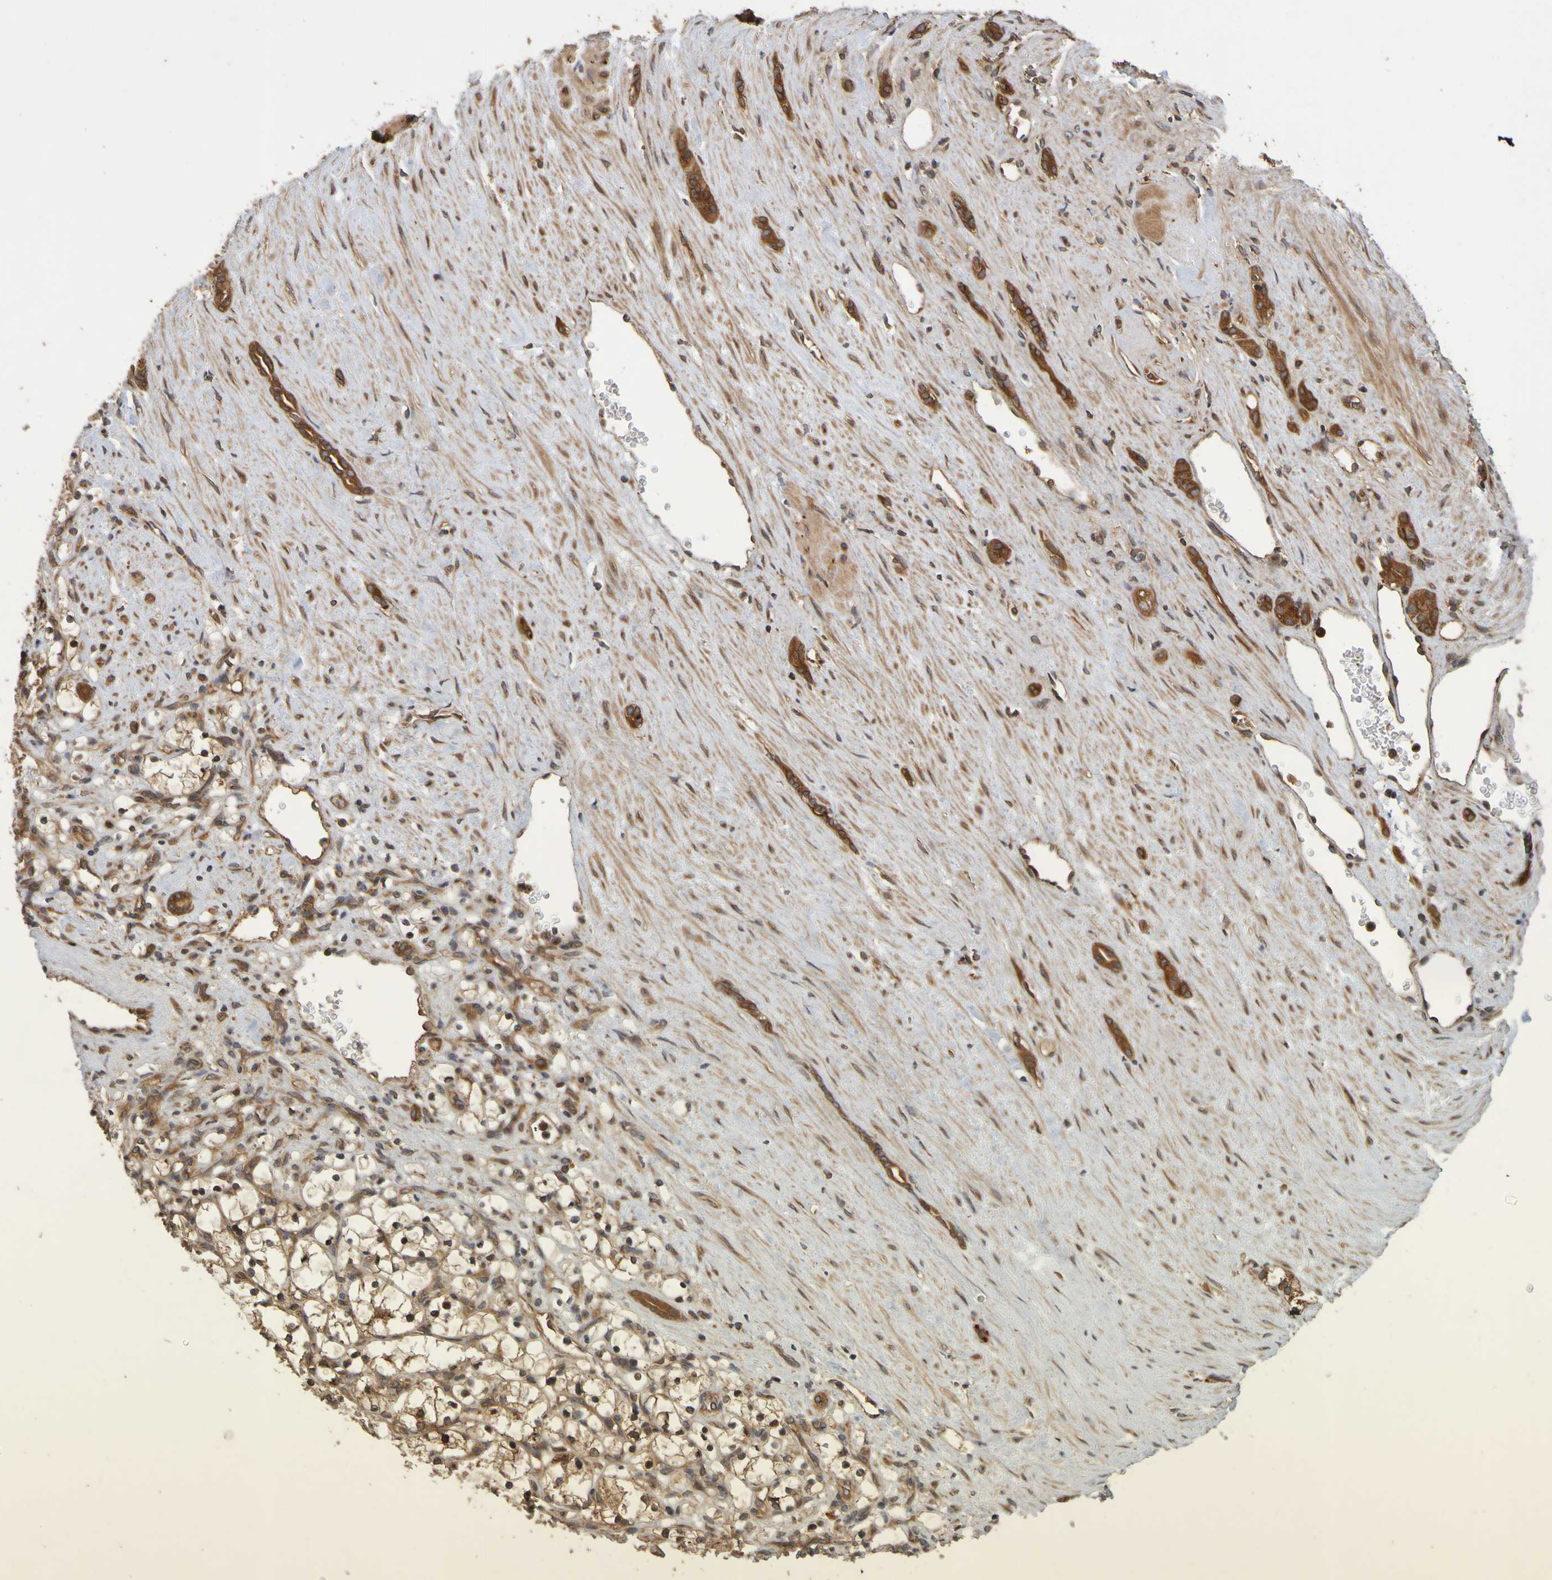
{"staining": {"intensity": "moderate", "quantity": ">75%", "location": "cytoplasmic/membranous"}, "tissue": "renal cancer", "cell_type": "Tumor cells", "image_type": "cancer", "snomed": [{"axis": "morphology", "description": "Adenocarcinoma, NOS"}, {"axis": "topography", "description": "Kidney"}], "caption": "The micrograph demonstrates a brown stain indicating the presence of a protein in the cytoplasmic/membranous of tumor cells in renal adenocarcinoma.", "gene": "OCRL", "patient": {"sex": "female", "age": 69}}